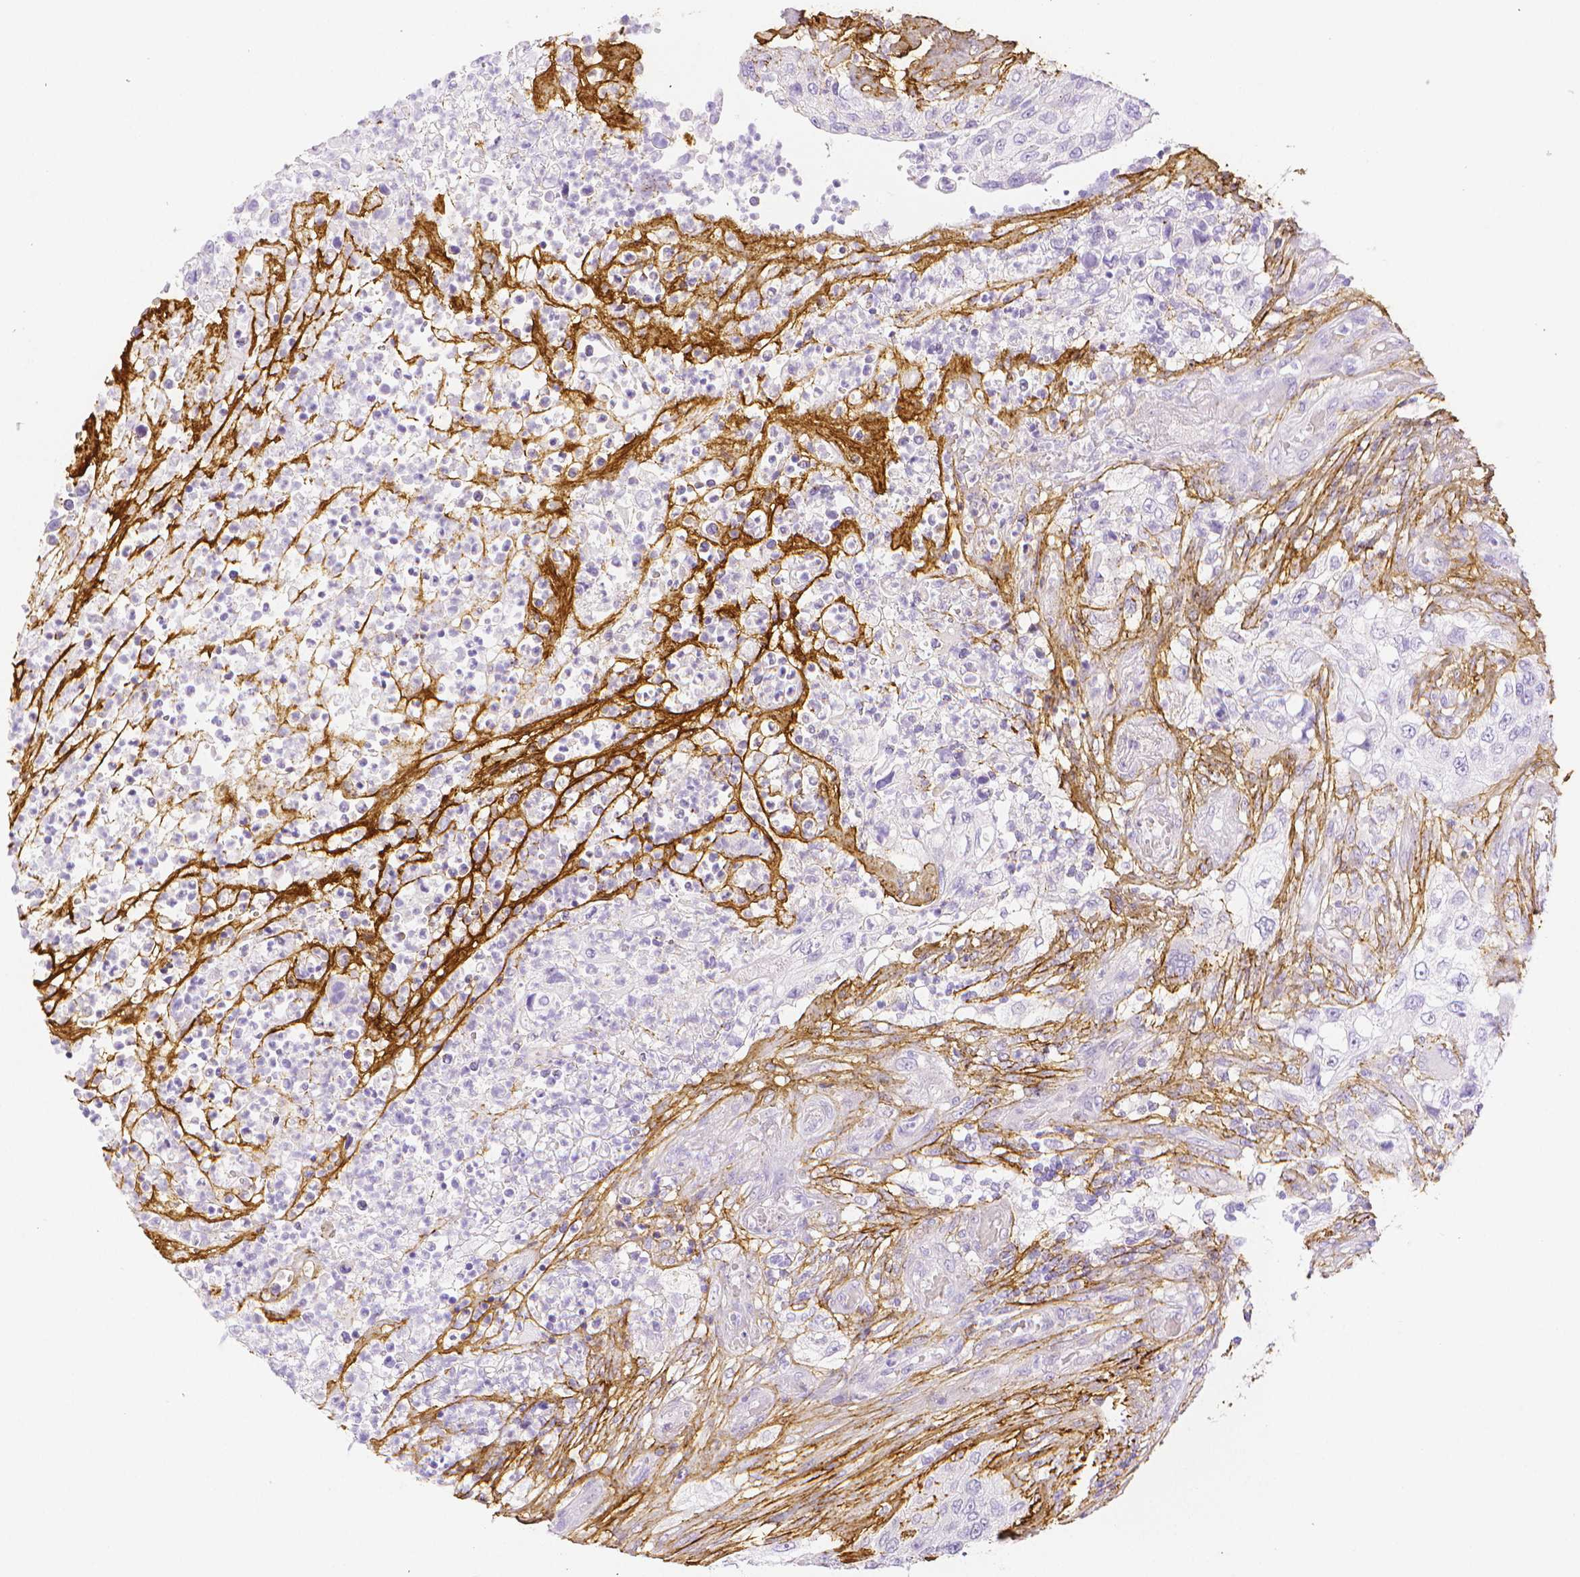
{"staining": {"intensity": "negative", "quantity": "none", "location": "none"}, "tissue": "urothelial cancer", "cell_type": "Tumor cells", "image_type": "cancer", "snomed": [{"axis": "morphology", "description": "Urothelial carcinoma, High grade"}, {"axis": "topography", "description": "Urinary bladder"}], "caption": "A high-resolution histopathology image shows immunohistochemistry (IHC) staining of urothelial cancer, which reveals no significant expression in tumor cells.", "gene": "FBN1", "patient": {"sex": "female", "age": 60}}